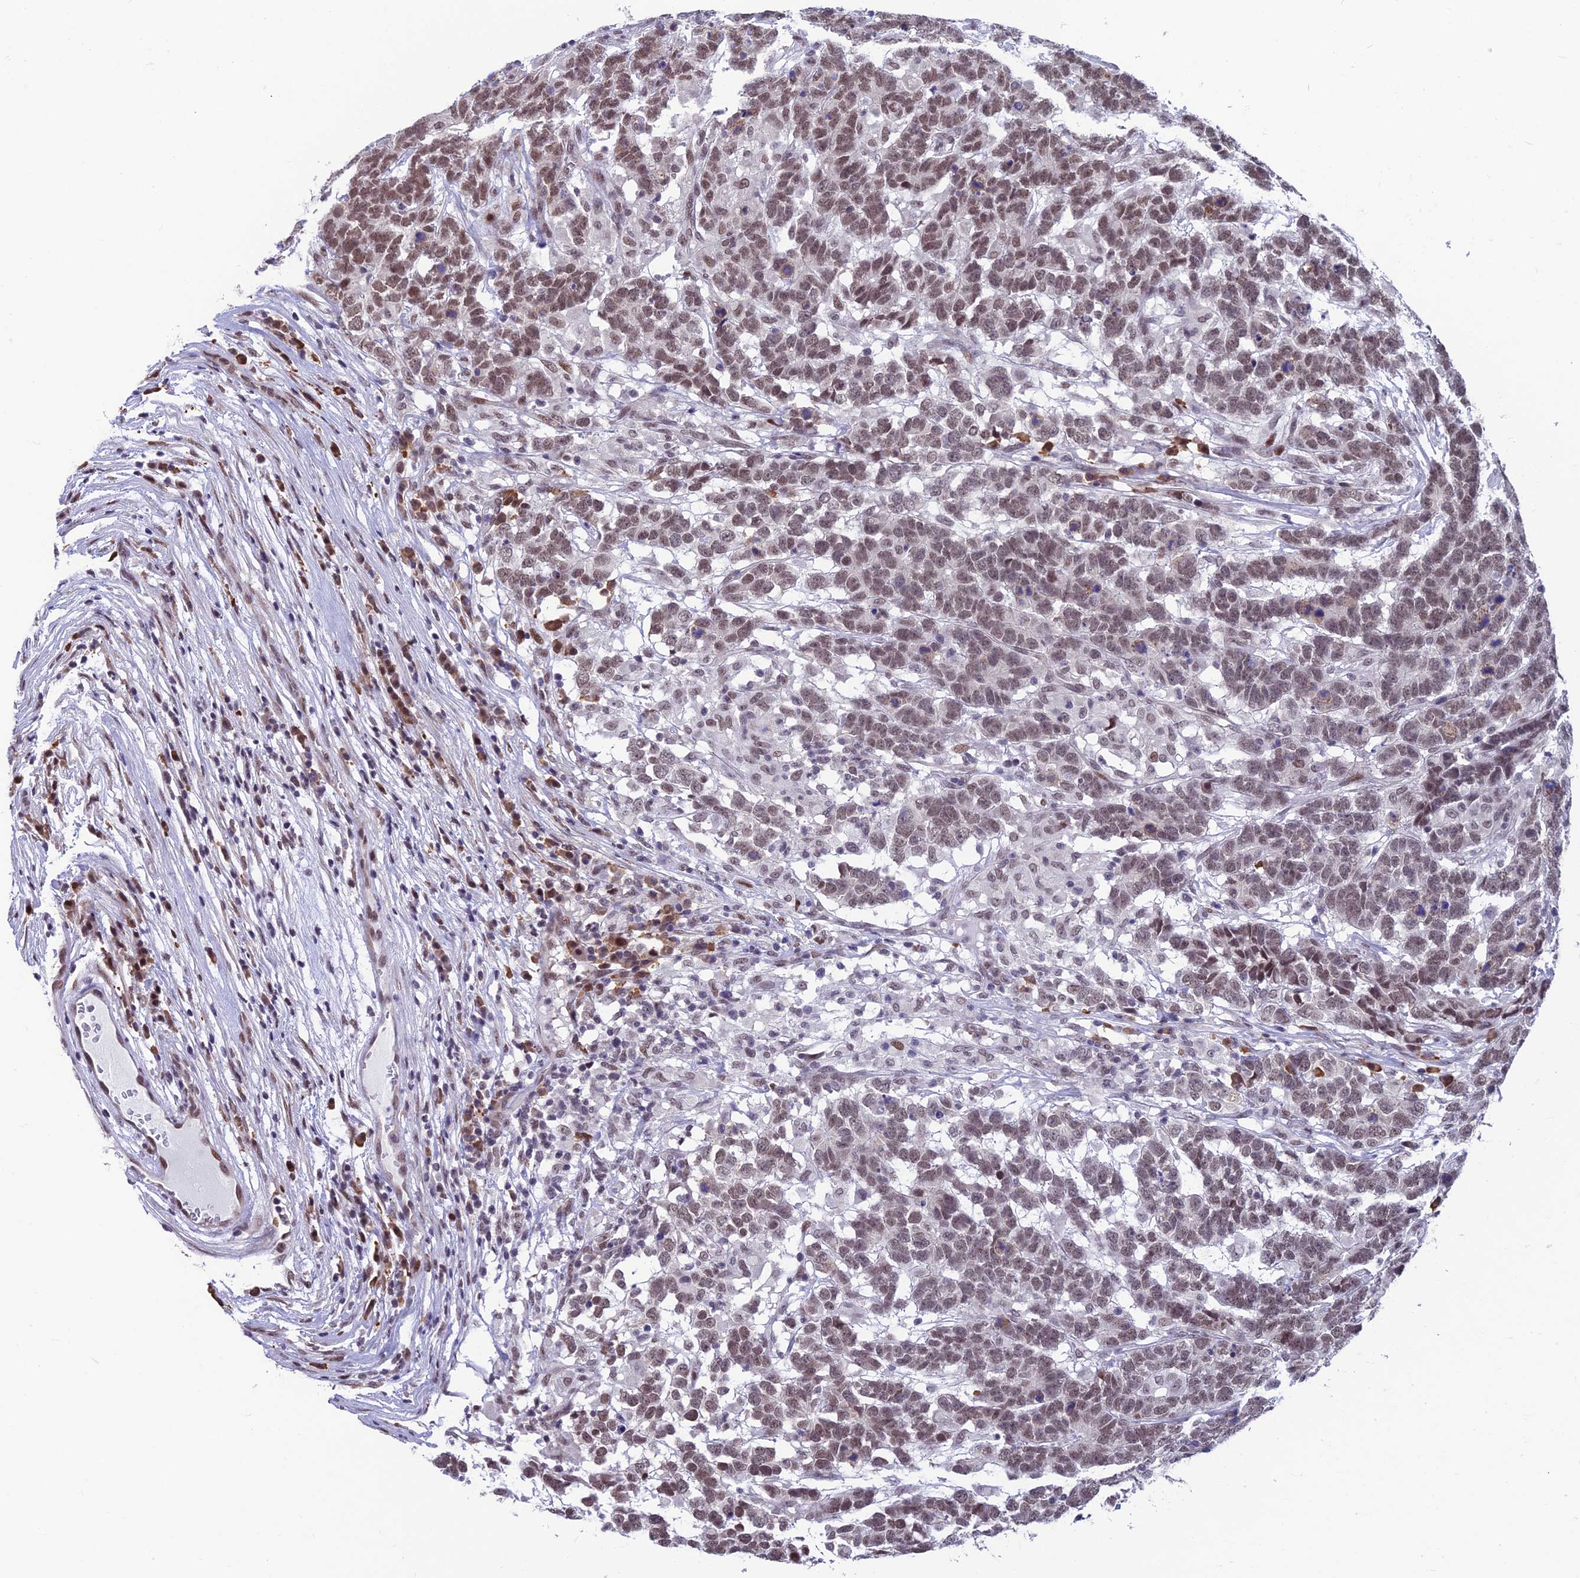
{"staining": {"intensity": "moderate", "quantity": ">75%", "location": "nuclear"}, "tissue": "testis cancer", "cell_type": "Tumor cells", "image_type": "cancer", "snomed": [{"axis": "morphology", "description": "Carcinoma, Embryonal, NOS"}, {"axis": "topography", "description": "Testis"}], "caption": "An image showing moderate nuclear expression in approximately >75% of tumor cells in testis cancer (embryonal carcinoma), as visualized by brown immunohistochemical staining.", "gene": "KIAA1191", "patient": {"sex": "male", "age": 26}}